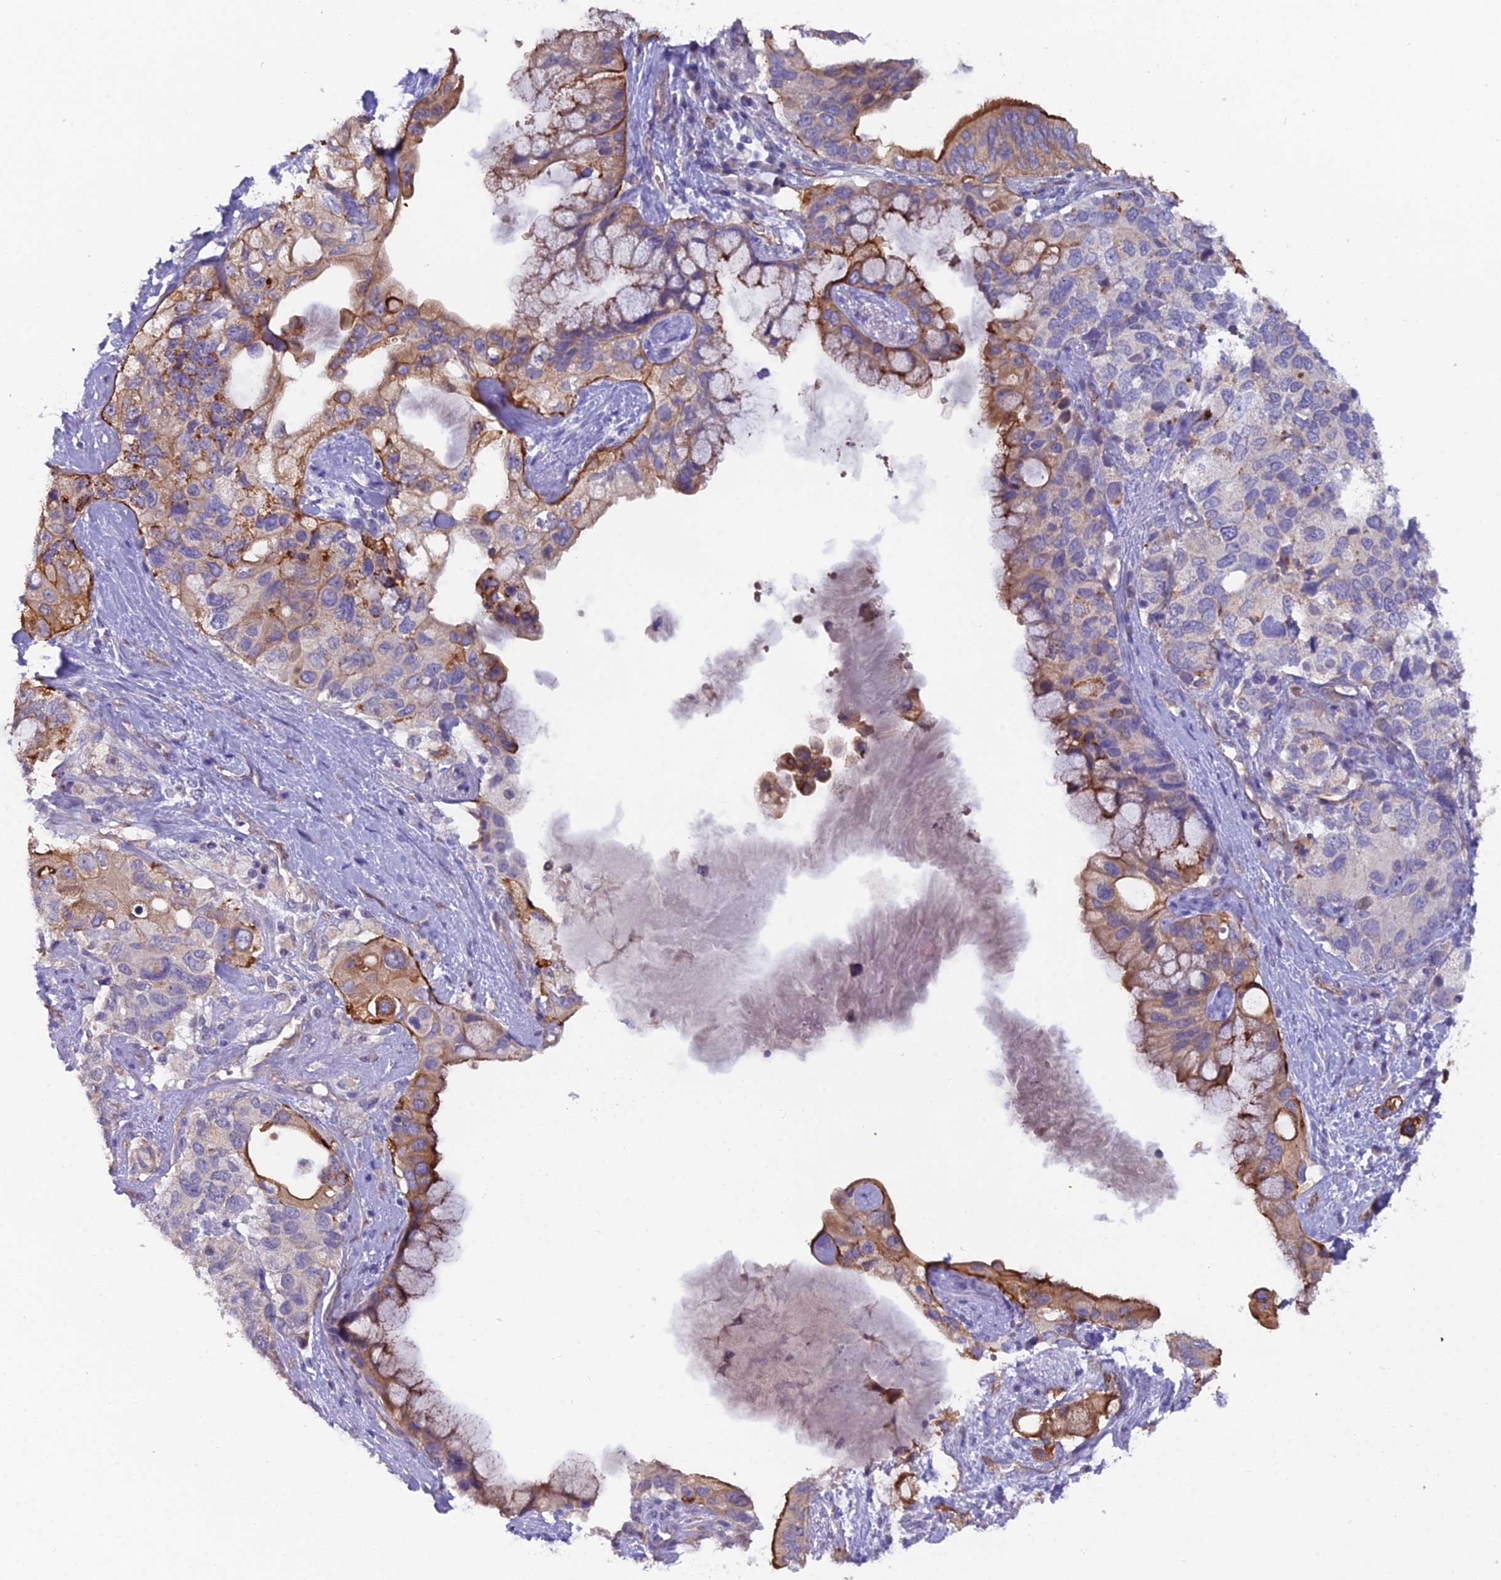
{"staining": {"intensity": "moderate", "quantity": ">75%", "location": "cytoplasmic/membranous"}, "tissue": "pancreatic cancer", "cell_type": "Tumor cells", "image_type": "cancer", "snomed": [{"axis": "morphology", "description": "Adenocarcinoma, NOS"}, {"axis": "topography", "description": "Pancreas"}], "caption": "Adenocarcinoma (pancreatic) stained with a protein marker reveals moderate staining in tumor cells.", "gene": "CFAP47", "patient": {"sex": "female", "age": 56}}